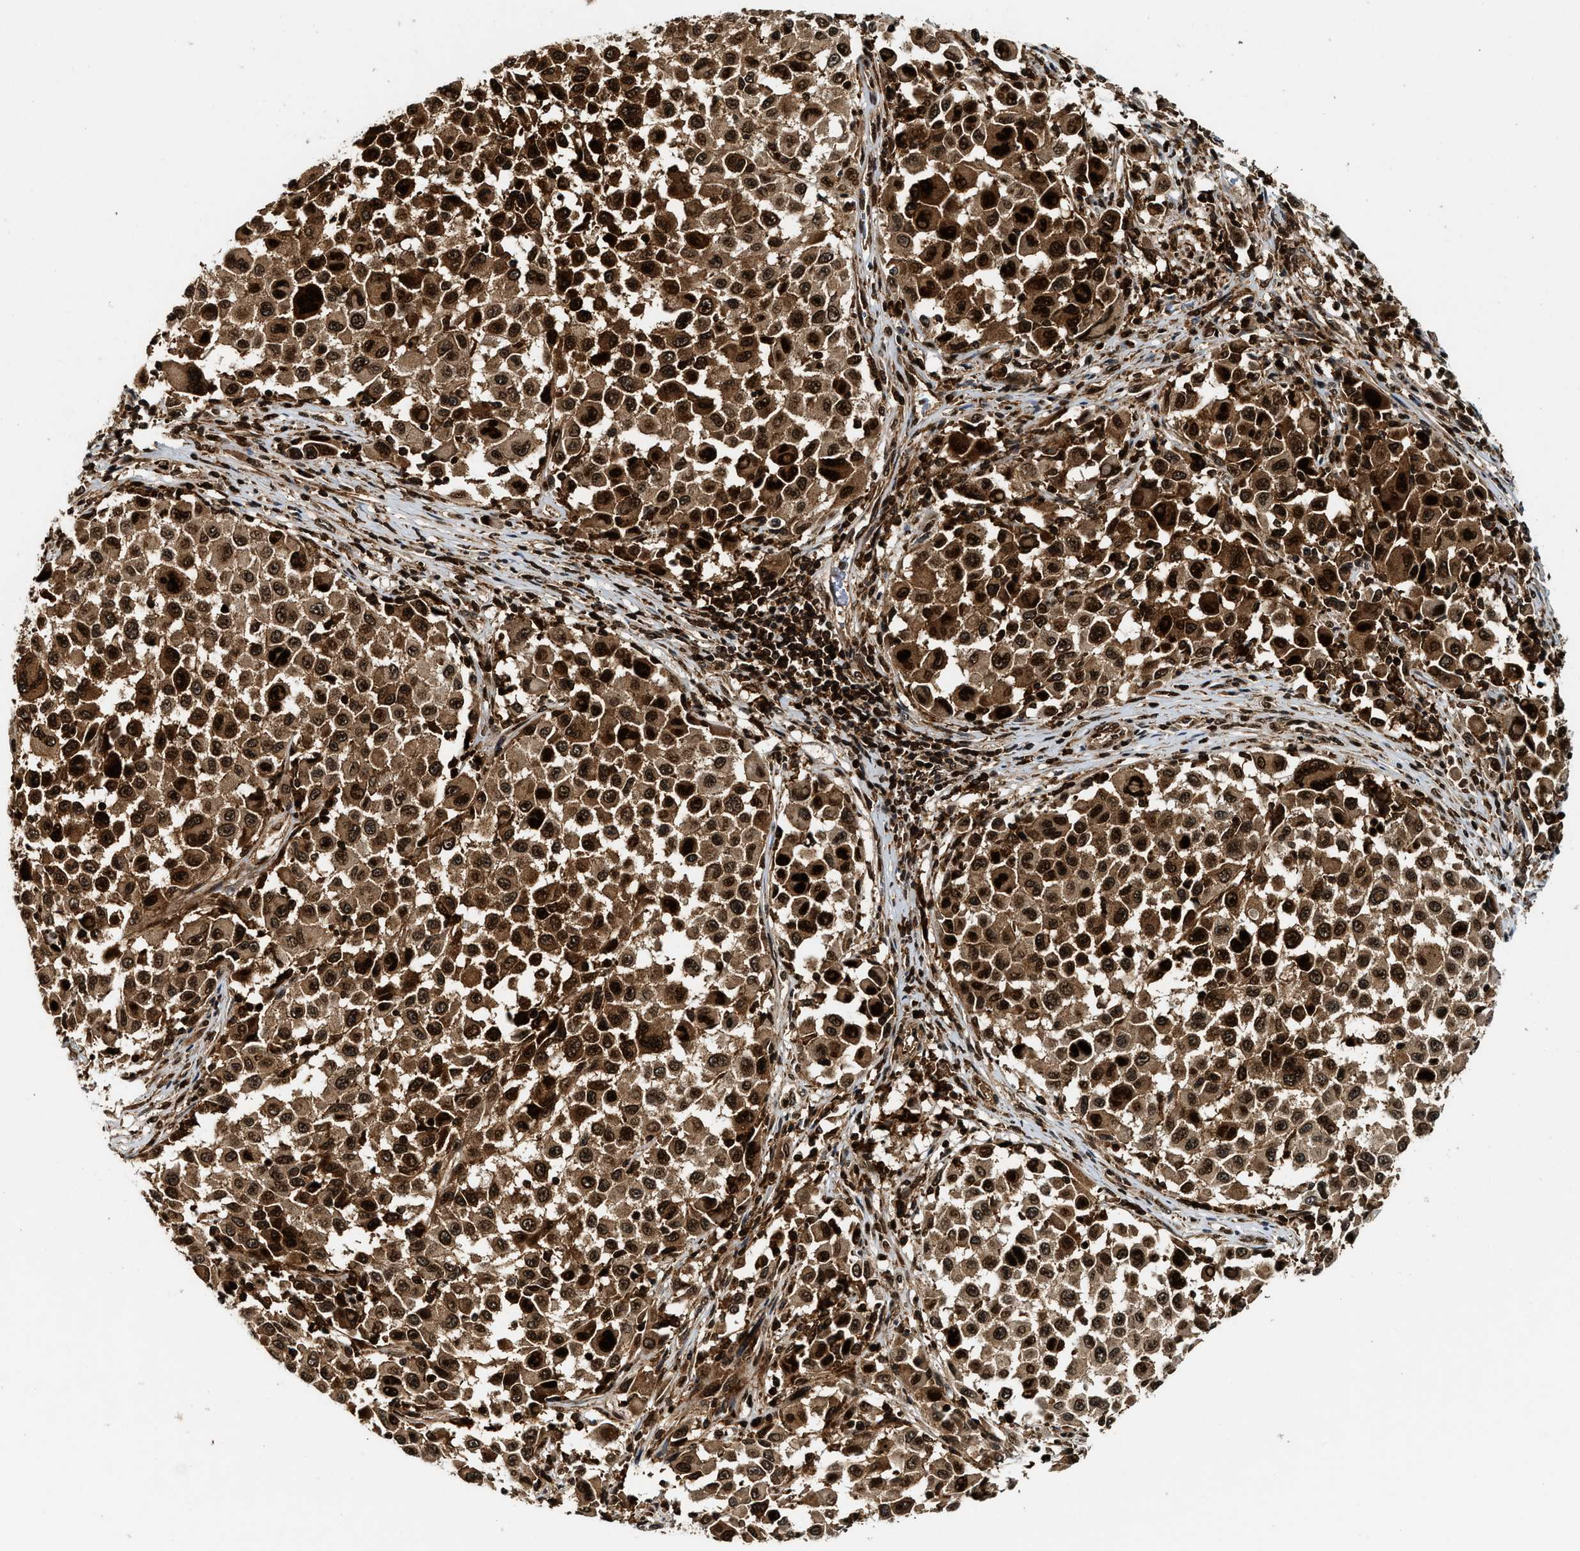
{"staining": {"intensity": "strong", "quantity": ">75%", "location": "cytoplasmic/membranous,nuclear"}, "tissue": "melanoma", "cell_type": "Tumor cells", "image_type": "cancer", "snomed": [{"axis": "morphology", "description": "Malignant melanoma, Metastatic site"}, {"axis": "topography", "description": "Lymph node"}], "caption": "Tumor cells reveal strong cytoplasmic/membranous and nuclear expression in about >75% of cells in melanoma. (Brightfield microscopy of DAB IHC at high magnification).", "gene": "MDM2", "patient": {"sex": "male", "age": 61}}